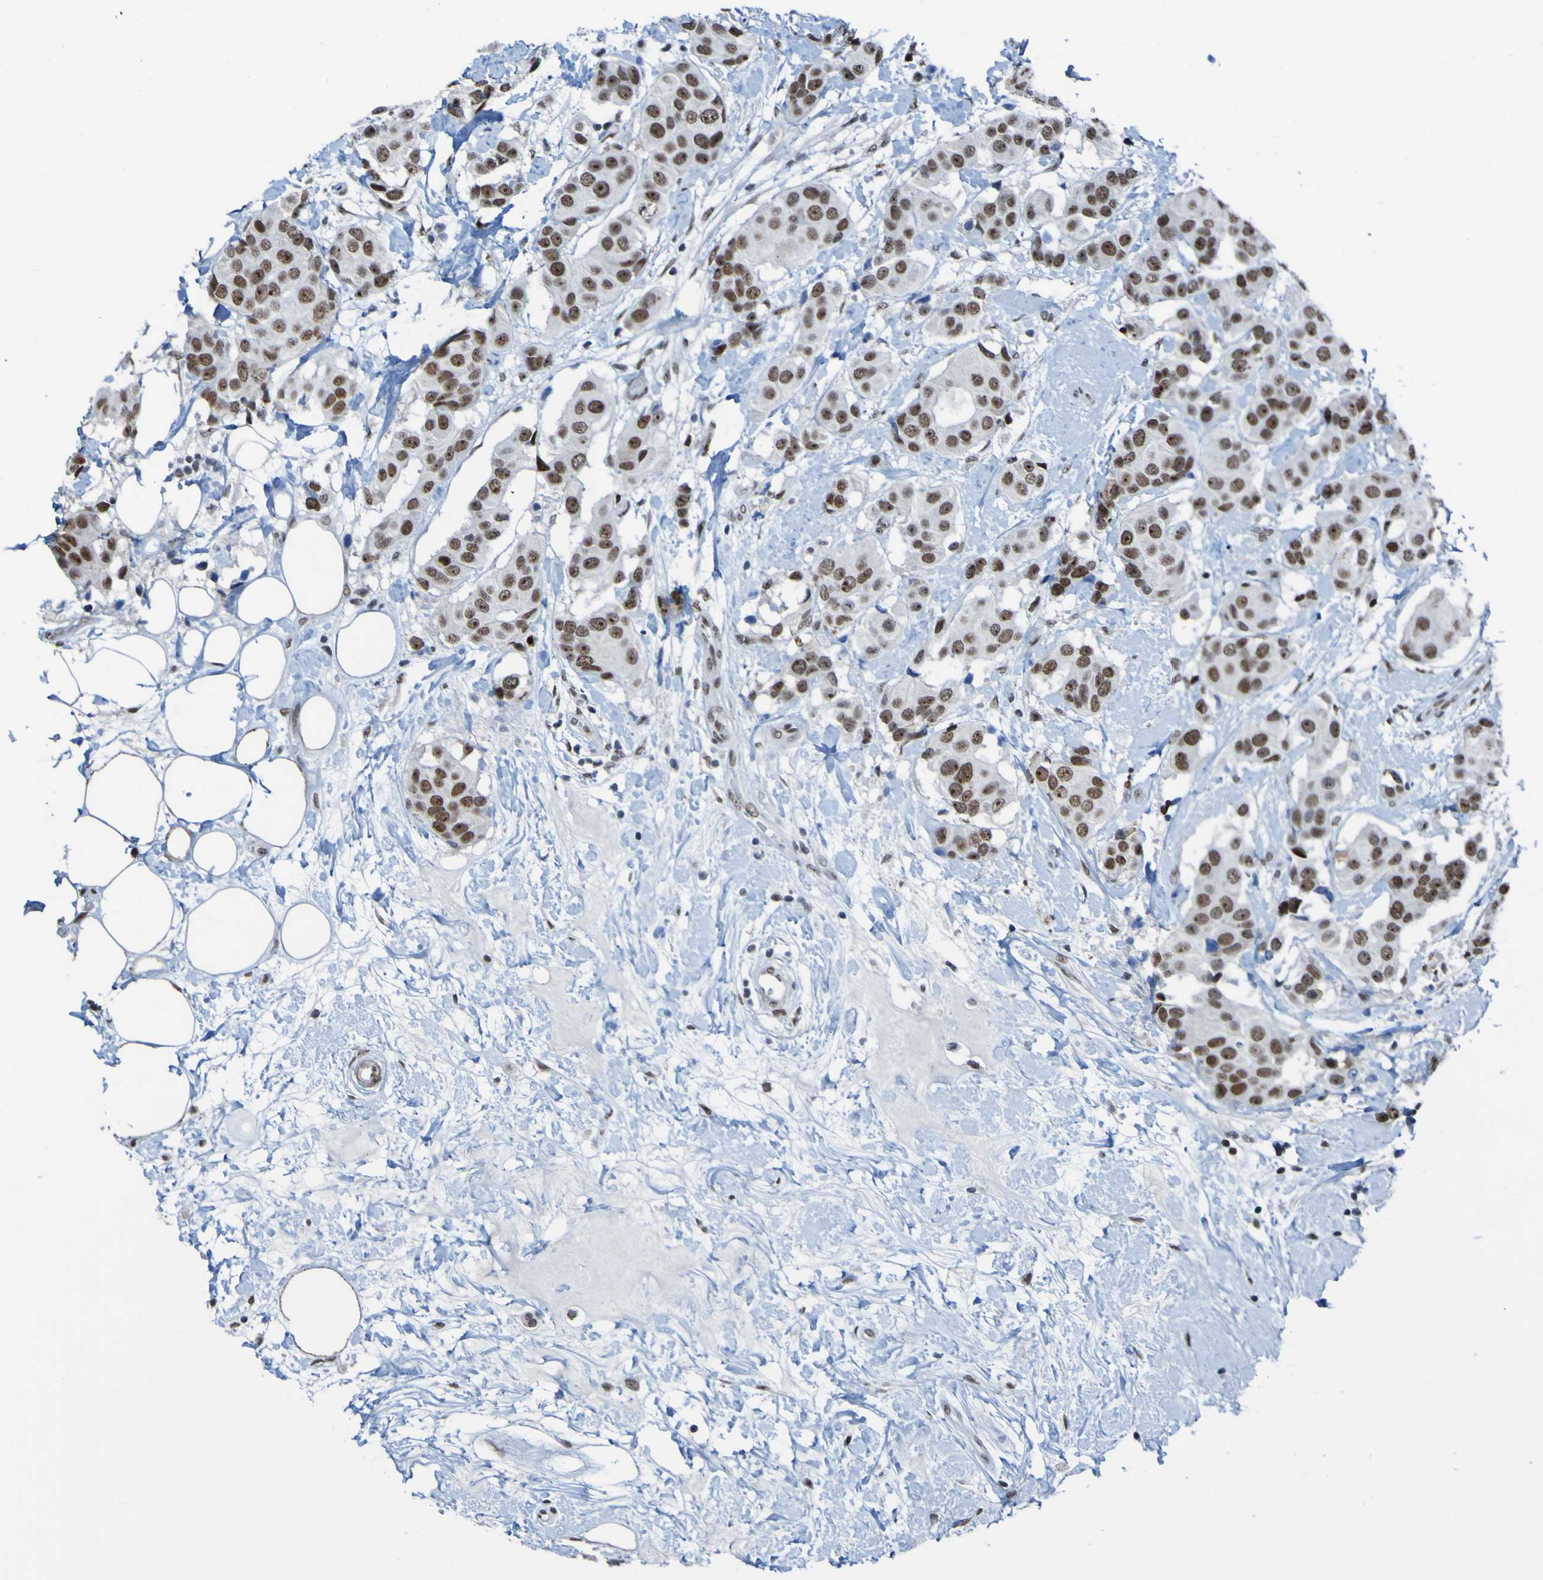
{"staining": {"intensity": "strong", "quantity": ">75%", "location": "nuclear"}, "tissue": "breast cancer", "cell_type": "Tumor cells", "image_type": "cancer", "snomed": [{"axis": "morphology", "description": "Normal tissue, NOS"}, {"axis": "morphology", "description": "Duct carcinoma"}, {"axis": "topography", "description": "Breast"}], "caption": "Breast cancer stained with a brown dye reveals strong nuclear positive staining in about >75% of tumor cells.", "gene": "PHF2", "patient": {"sex": "female", "age": 39}}